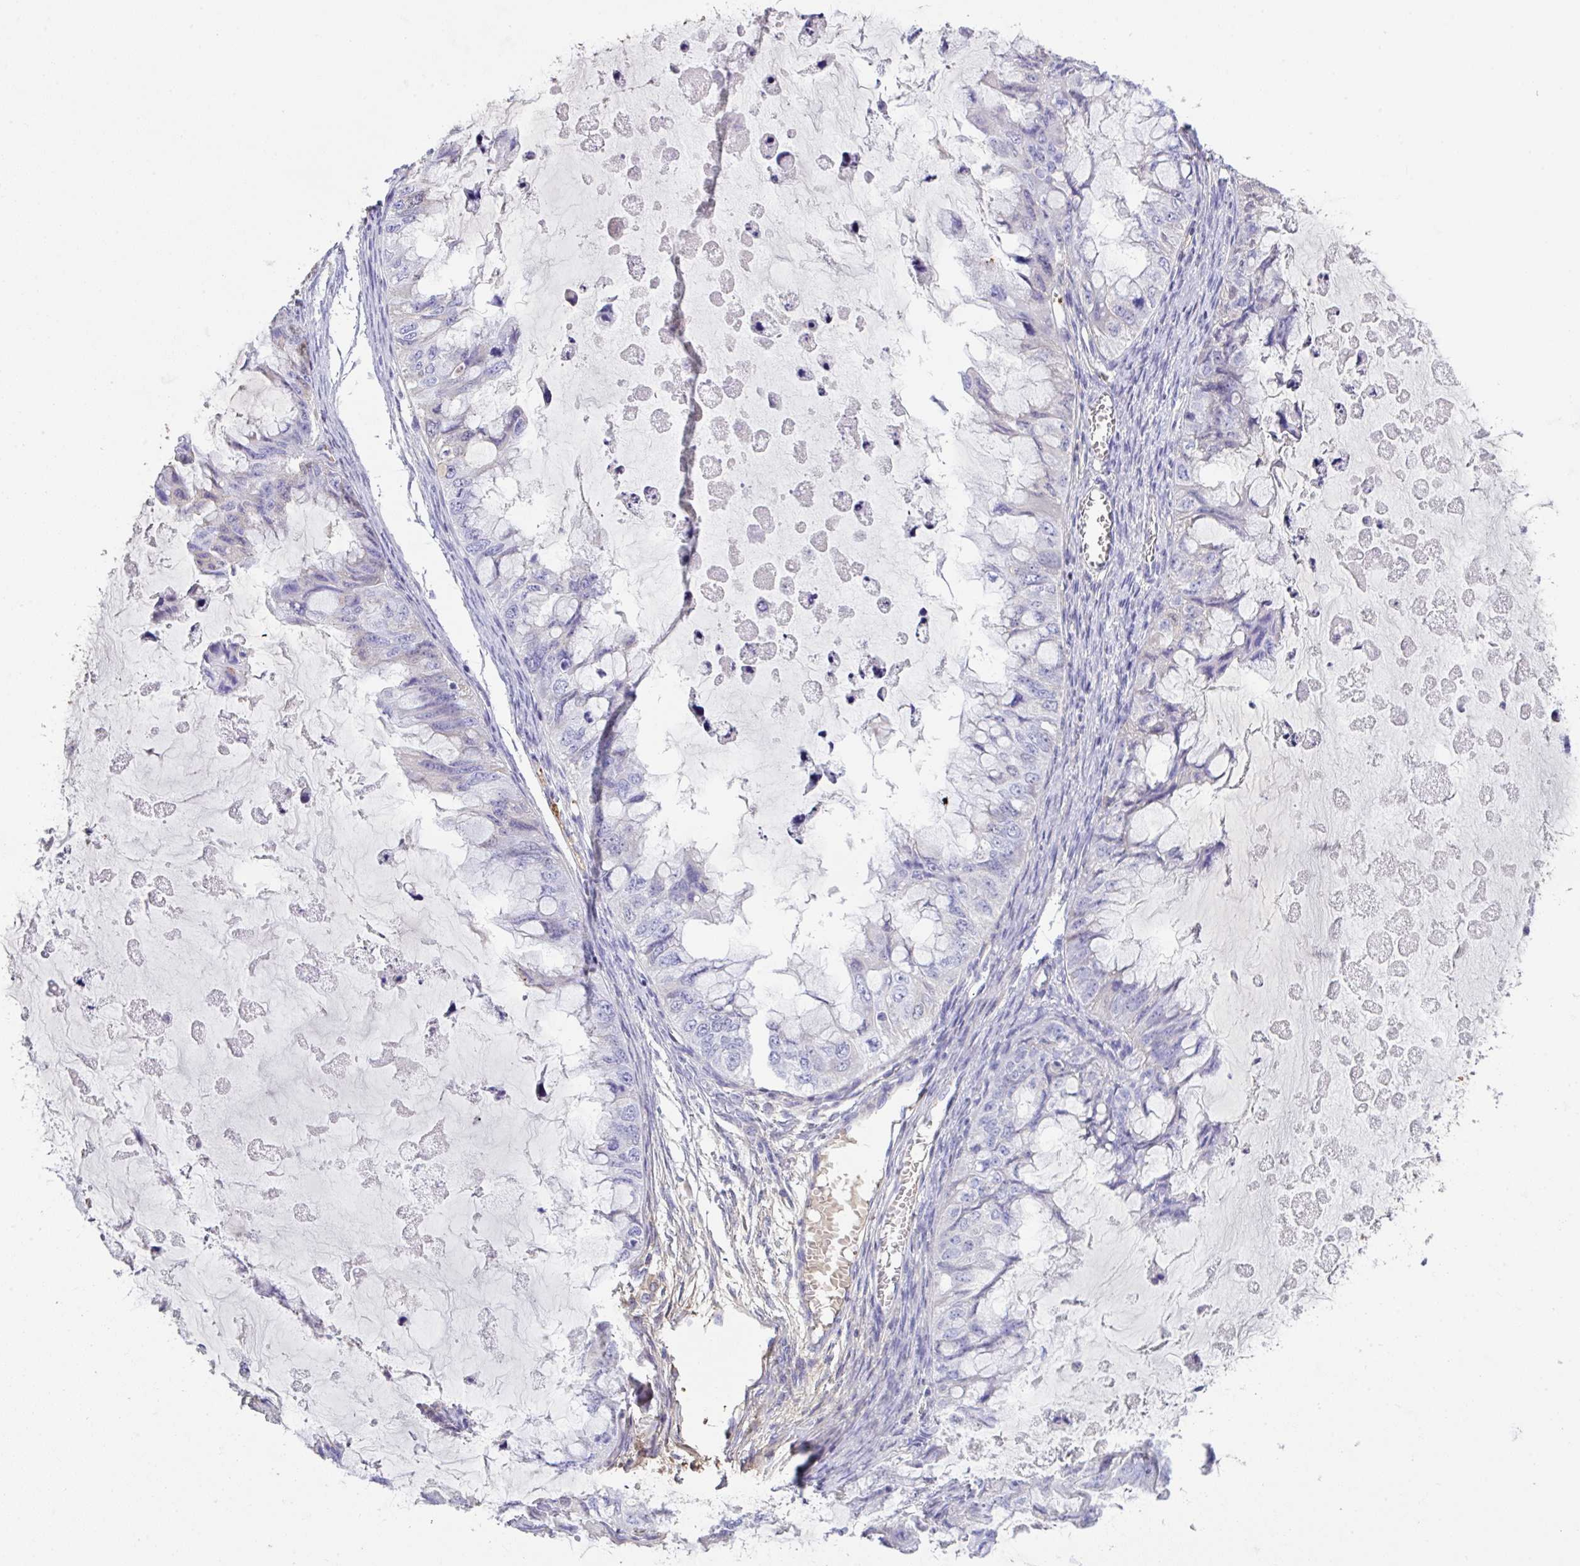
{"staining": {"intensity": "negative", "quantity": "none", "location": "none"}, "tissue": "ovarian cancer", "cell_type": "Tumor cells", "image_type": "cancer", "snomed": [{"axis": "morphology", "description": "Cystadenocarcinoma, mucinous, NOS"}, {"axis": "topography", "description": "Ovary"}], "caption": "Ovarian cancer (mucinous cystadenocarcinoma) stained for a protein using immunohistochemistry (IHC) shows no expression tumor cells.", "gene": "HOXC12", "patient": {"sex": "female", "age": 72}}